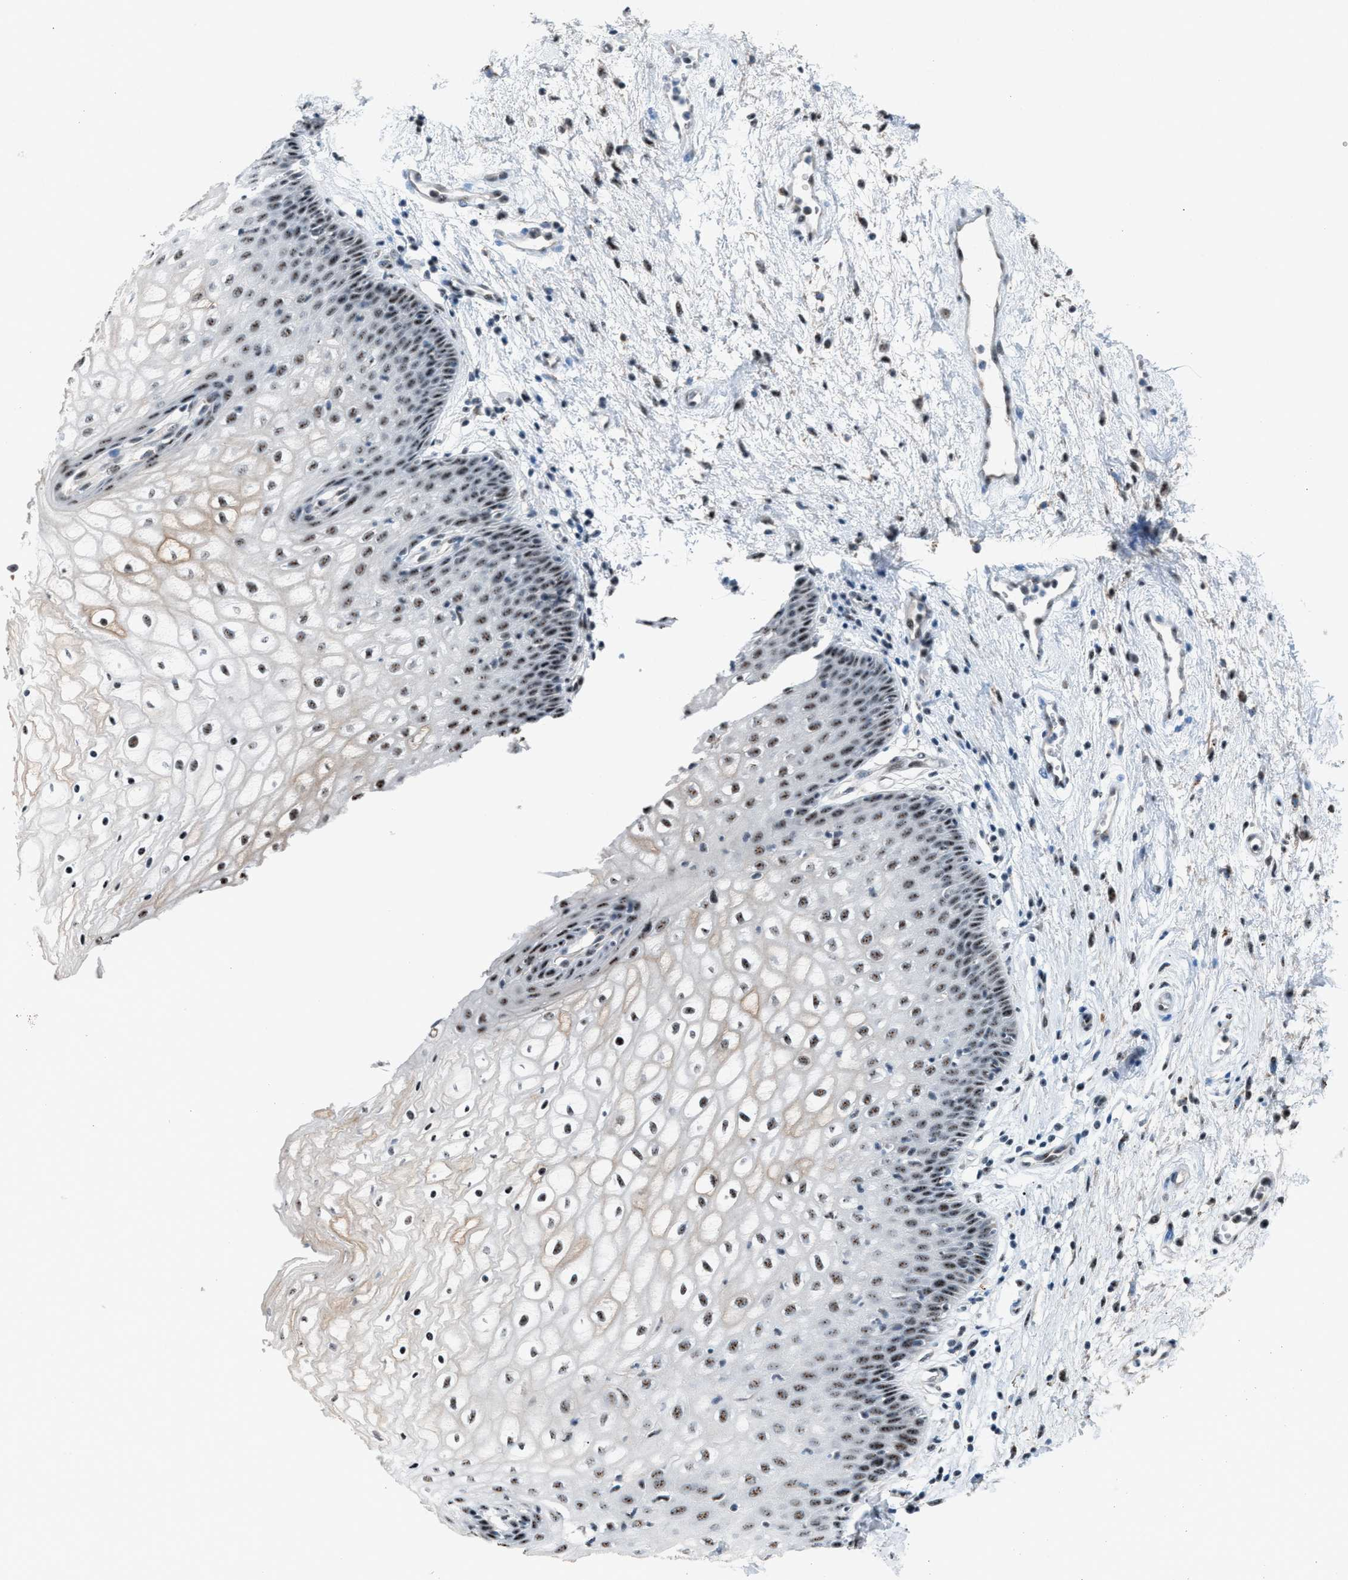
{"staining": {"intensity": "moderate", "quantity": "25%-75%", "location": "nuclear"}, "tissue": "vagina", "cell_type": "Squamous epithelial cells", "image_type": "normal", "snomed": [{"axis": "morphology", "description": "Normal tissue, NOS"}, {"axis": "topography", "description": "Vagina"}], "caption": "The histopathology image exhibits immunohistochemical staining of normal vagina. There is moderate nuclear expression is appreciated in about 25%-75% of squamous epithelial cells.", "gene": "CENPP", "patient": {"sex": "female", "age": 34}}